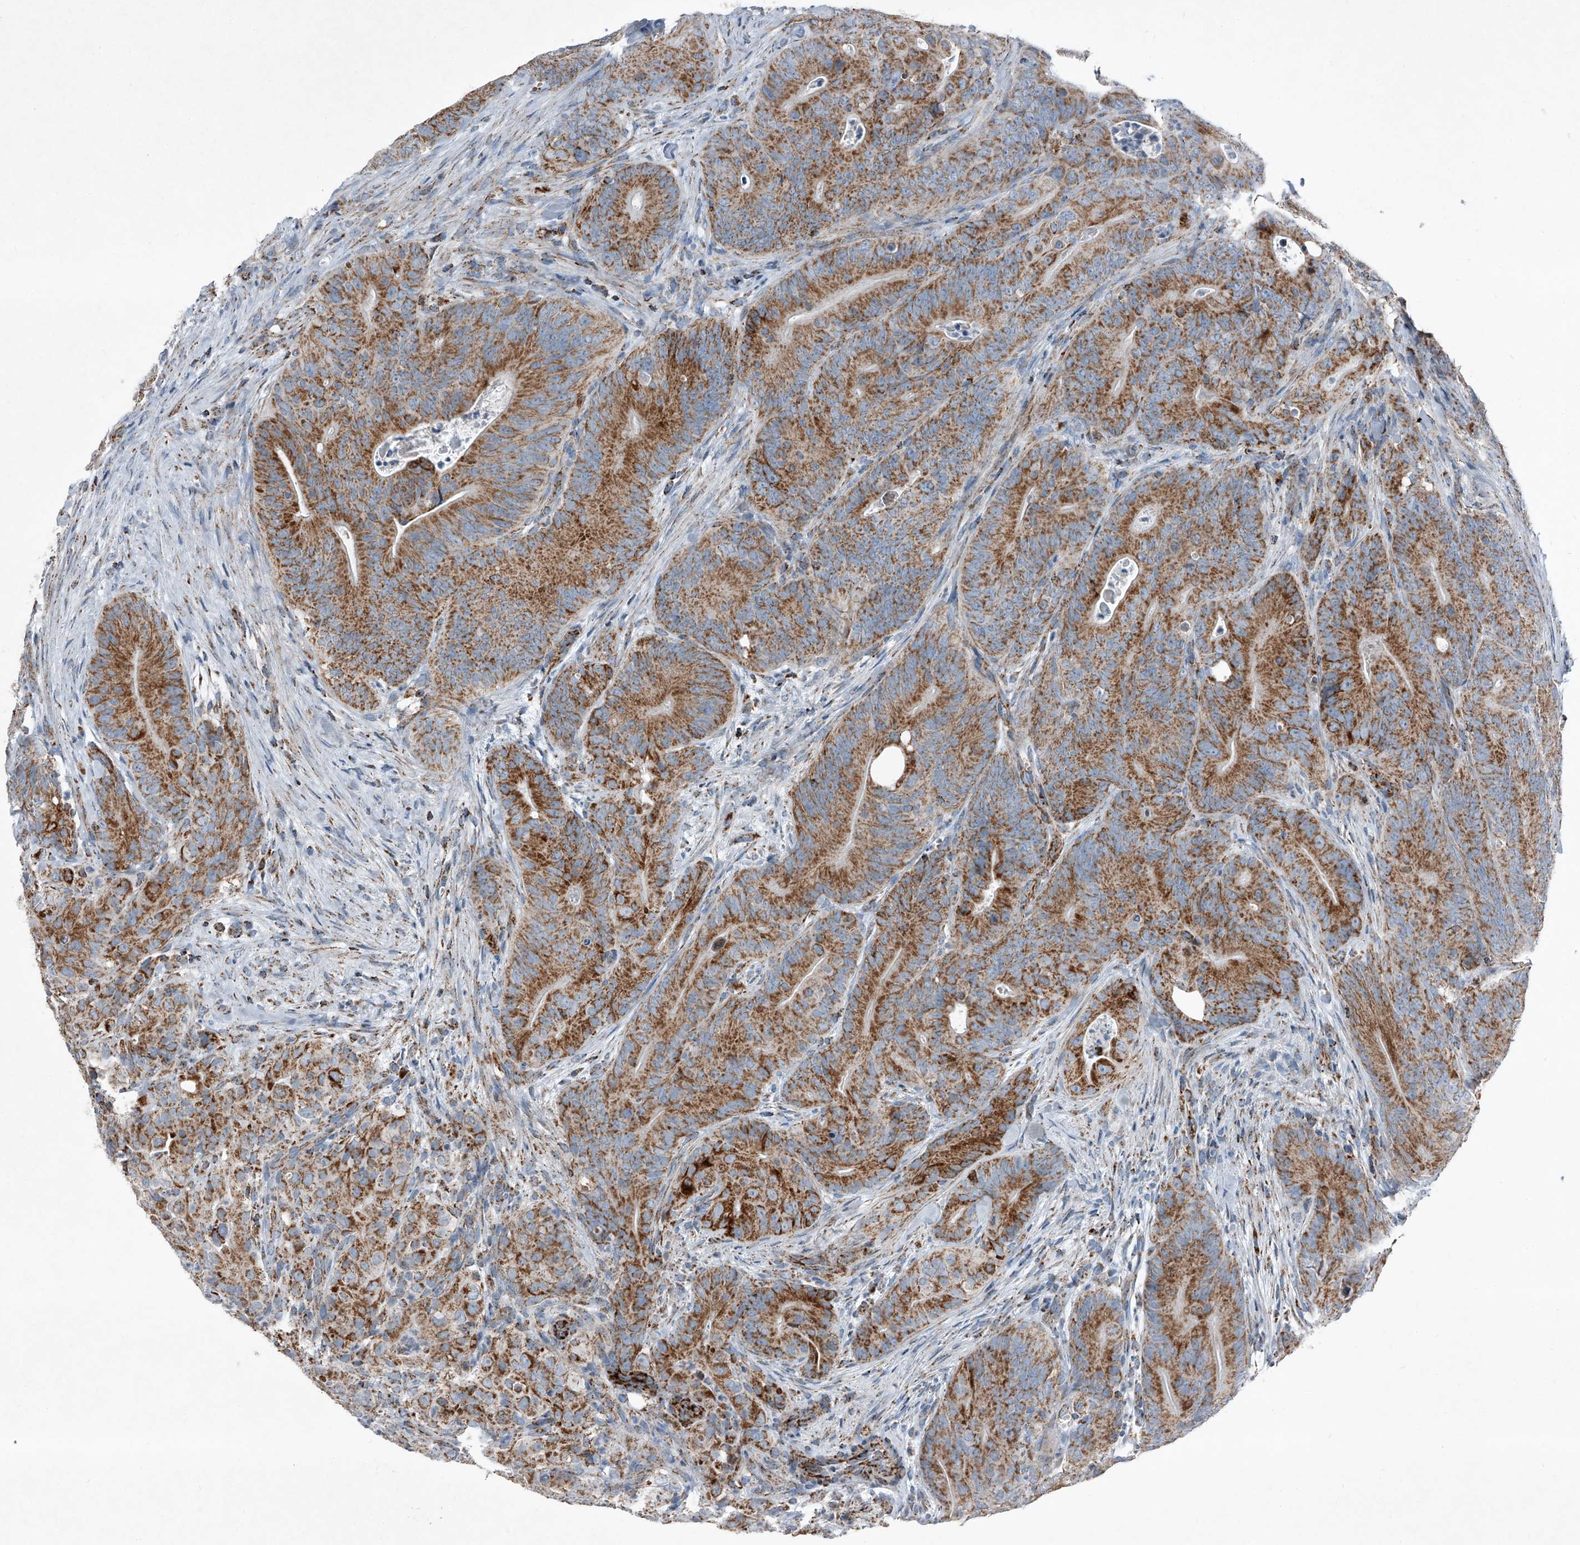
{"staining": {"intensity": "moderate", "quantity": ">75%", "location": "cytoplasmic/membranous"}, "tissue": "colorectal cancer", "cell_type": "Tumor cells", "image_type": "cancer", "snomed": [{"axis": "morphology", "description": "Normal tissue, NOS"}, {"axis": "topography", "description": "Colon"}], "caption": "Tumor cells display medium levels of moderate cytoplasmic/membranous expression in about >75% of cells in human colorectal cancer. The staining was performed using DAB, with brown indicating positive protein expression. Nuclei are stained blue with hematoxylin.", "gene": "CHRNA7", "patient": {"sex": "female", "age": 82}}